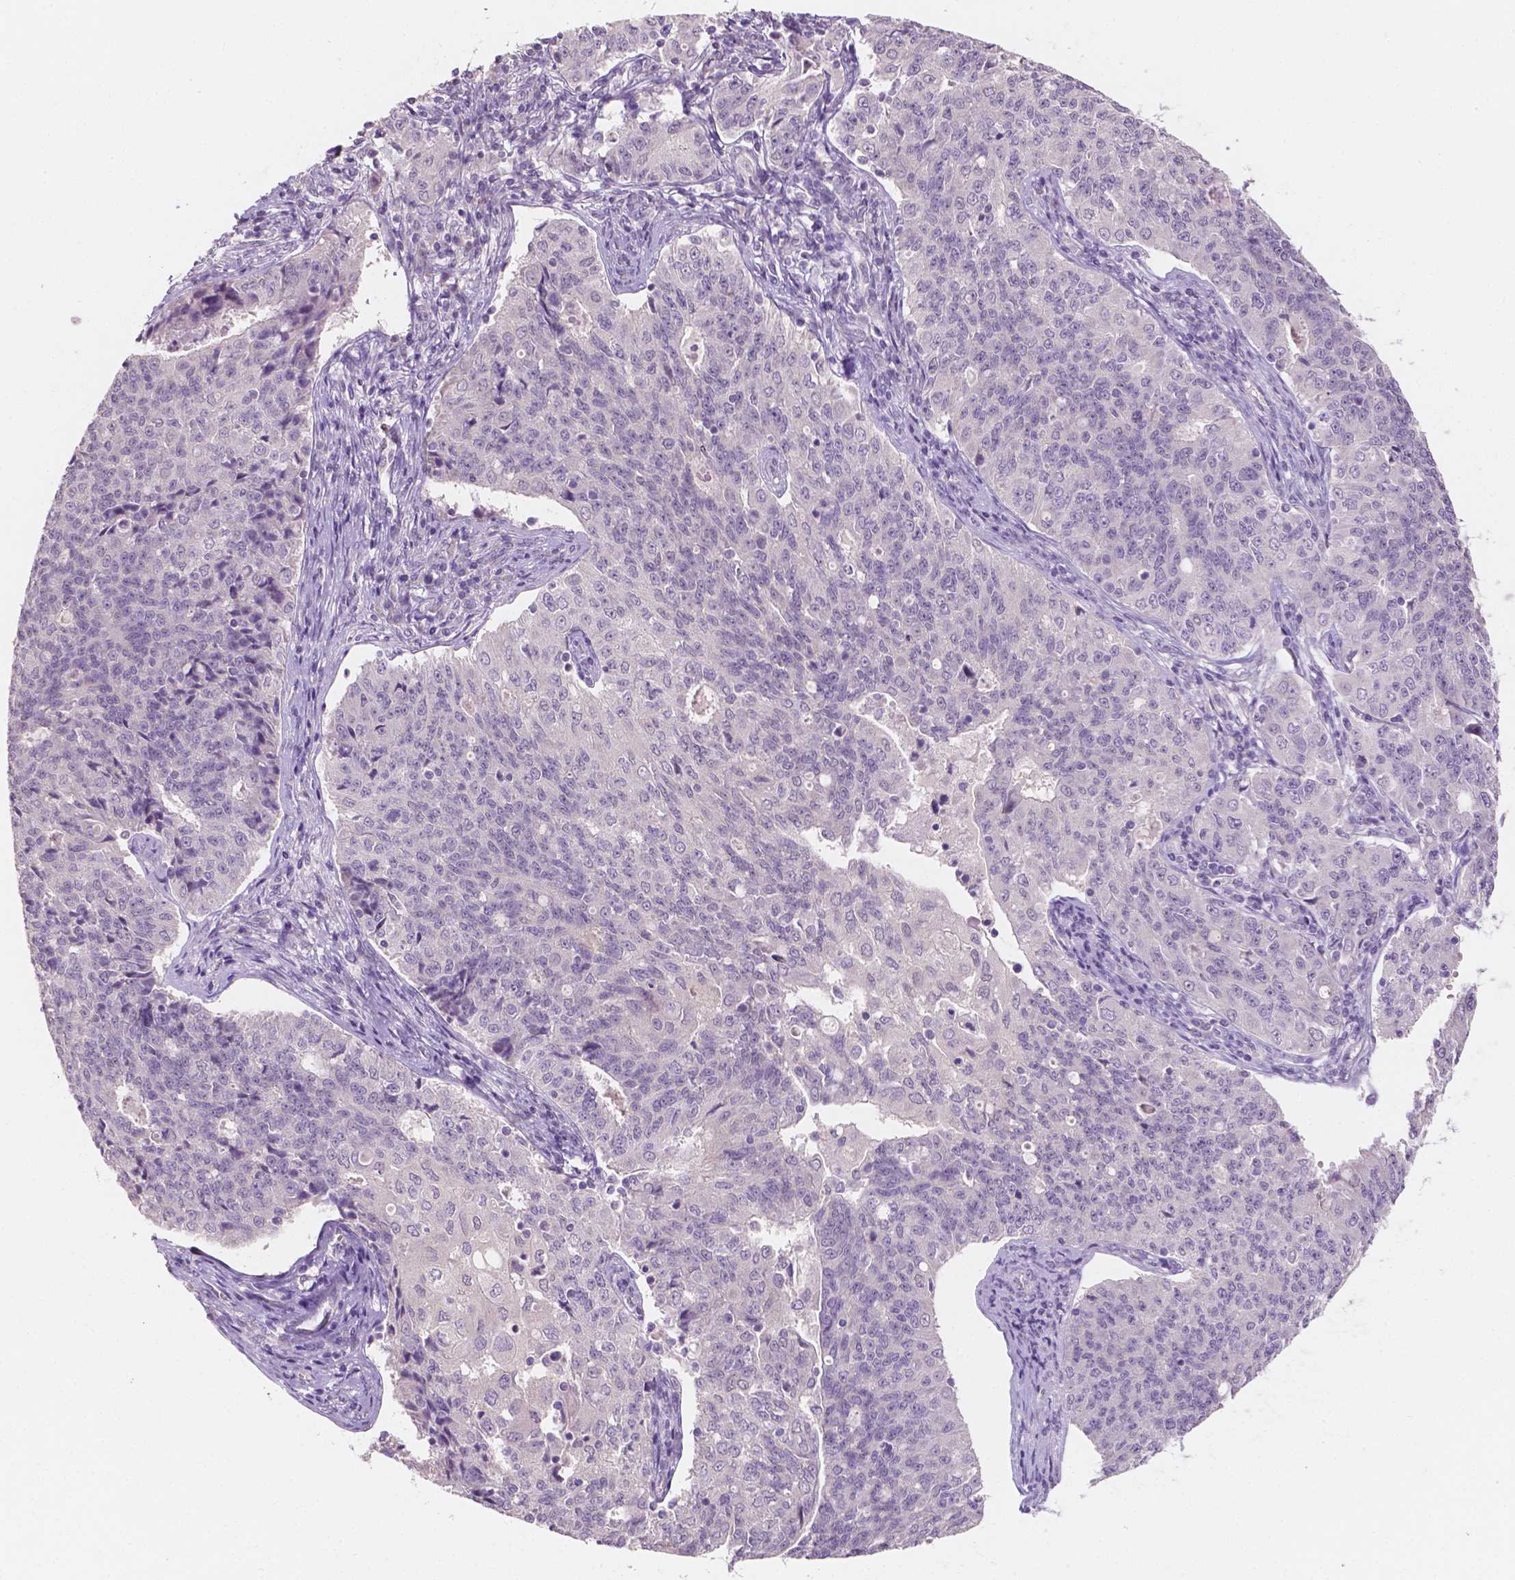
{"staining": {"intensity": "negative", "quantity": "none", "location": "none"}, "tissue": "endometrial cancer", "cell_type": "Tumor cells", "image_type": "cancer", "snomed": [{"axis": "morphology", "description": "Adenocarcinoma, NOS"}, {"axis": "topography", "description": "Endometrium"}], "caption": "An IHC photomicrograph of endometrial cancer (adenocarcinoma) is shown. There is no staining in tumor cells of endometrial cancer (adenocarcinoma).", "gene": "TAL1", "patient": {"sex": "female", "age": 43}}